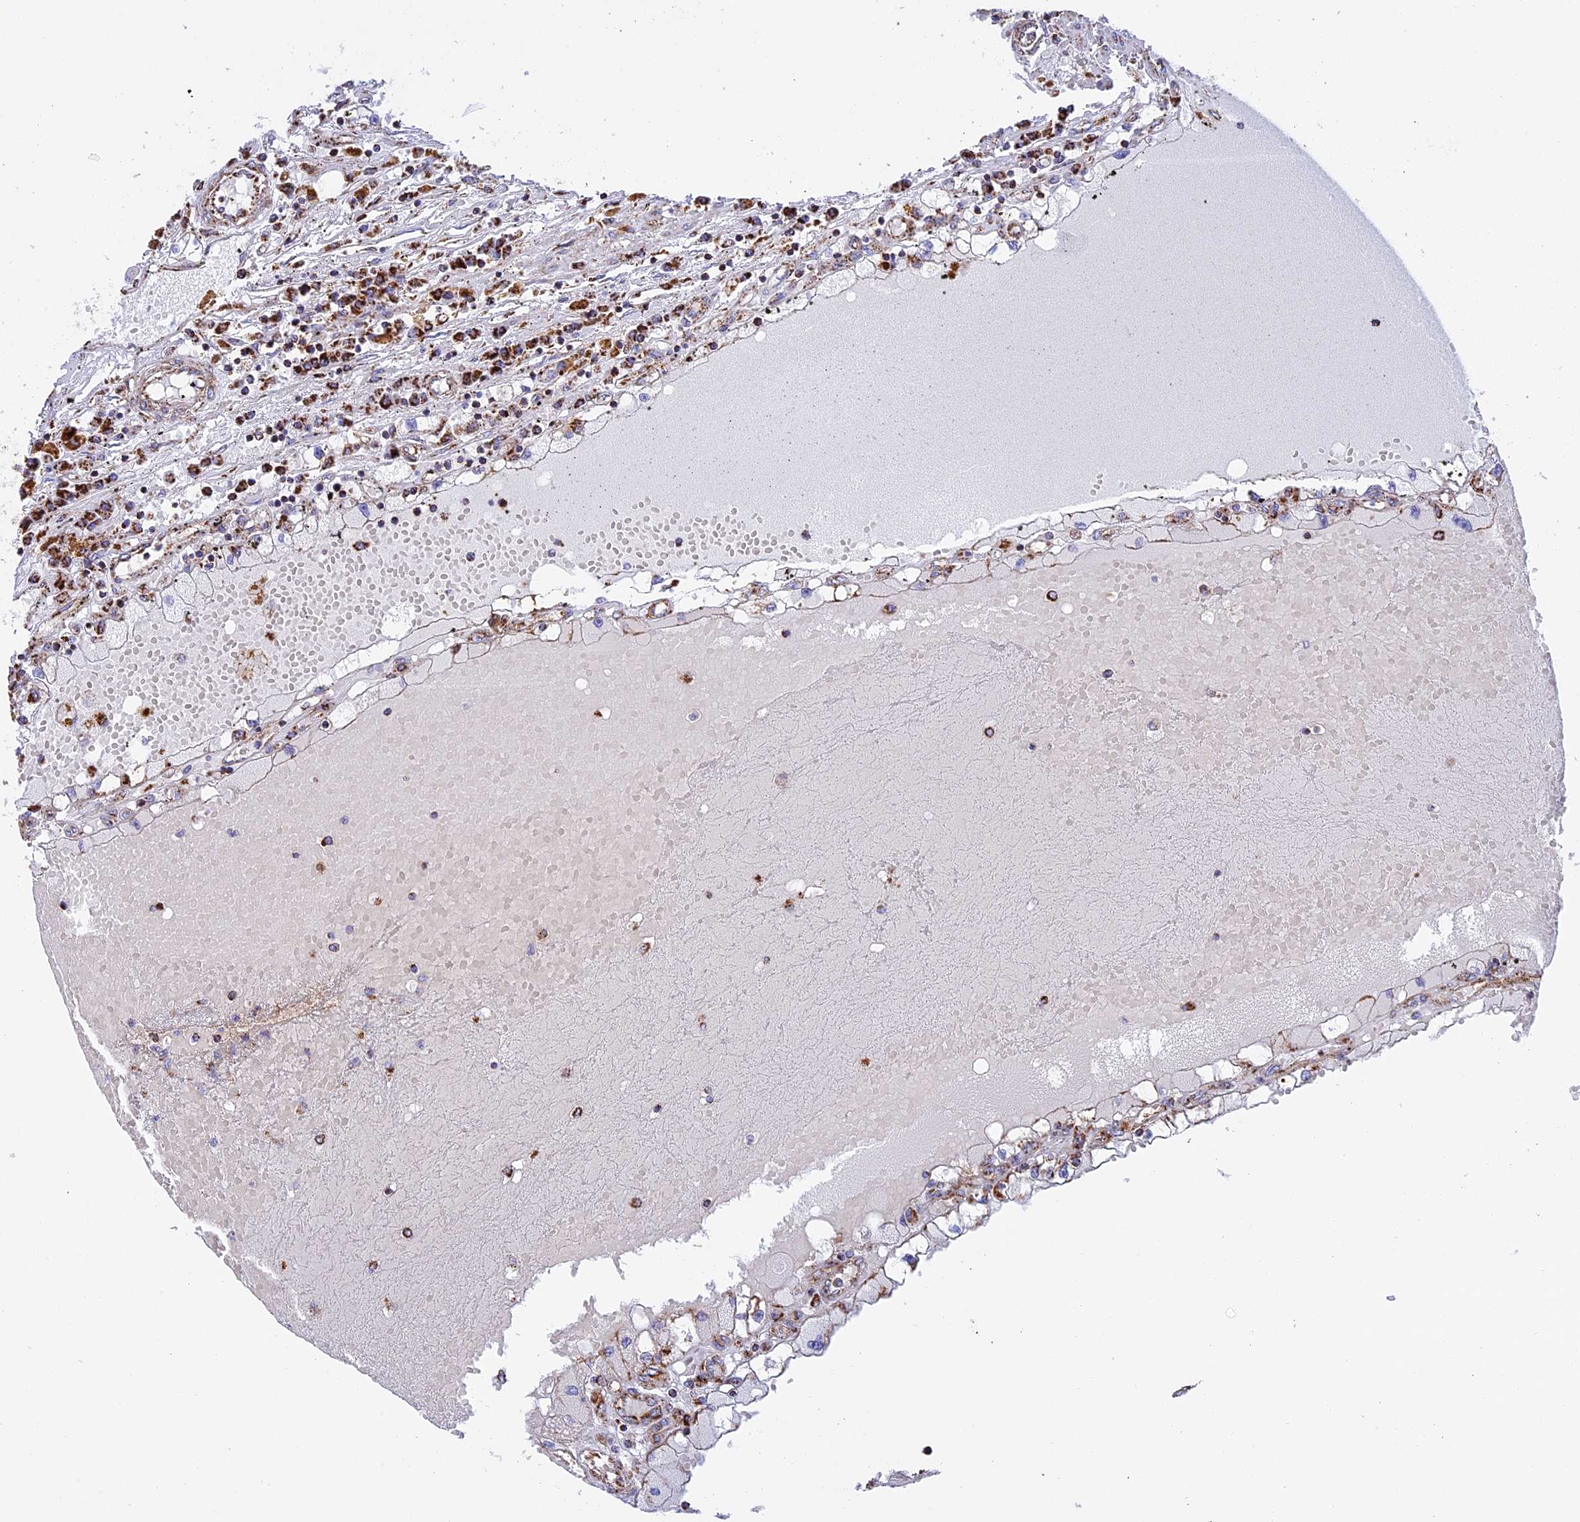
{"staining": {"intensity": "moderate", "quantity": "25%-75%", "location": "cytoplasmic/membranous"}, "tissue": "renal cancer", "cell_type": "Tumor cells", "image_type": "cancer", "snomed": [{"axis": "morphology", "description": "Adenocarcinoma, NOS"}, {"axis": "topography", "description": "Kidney"}], "caption": "Adenocarcinoma (renal) was stained to show a protein in brown. There is medium levels of moderate cytoplasmic/membranous positivity in approximately 25%-75% of tumor cells.", "gene": "UQCRB", "patient": {"sex": "male", "age": 56}}